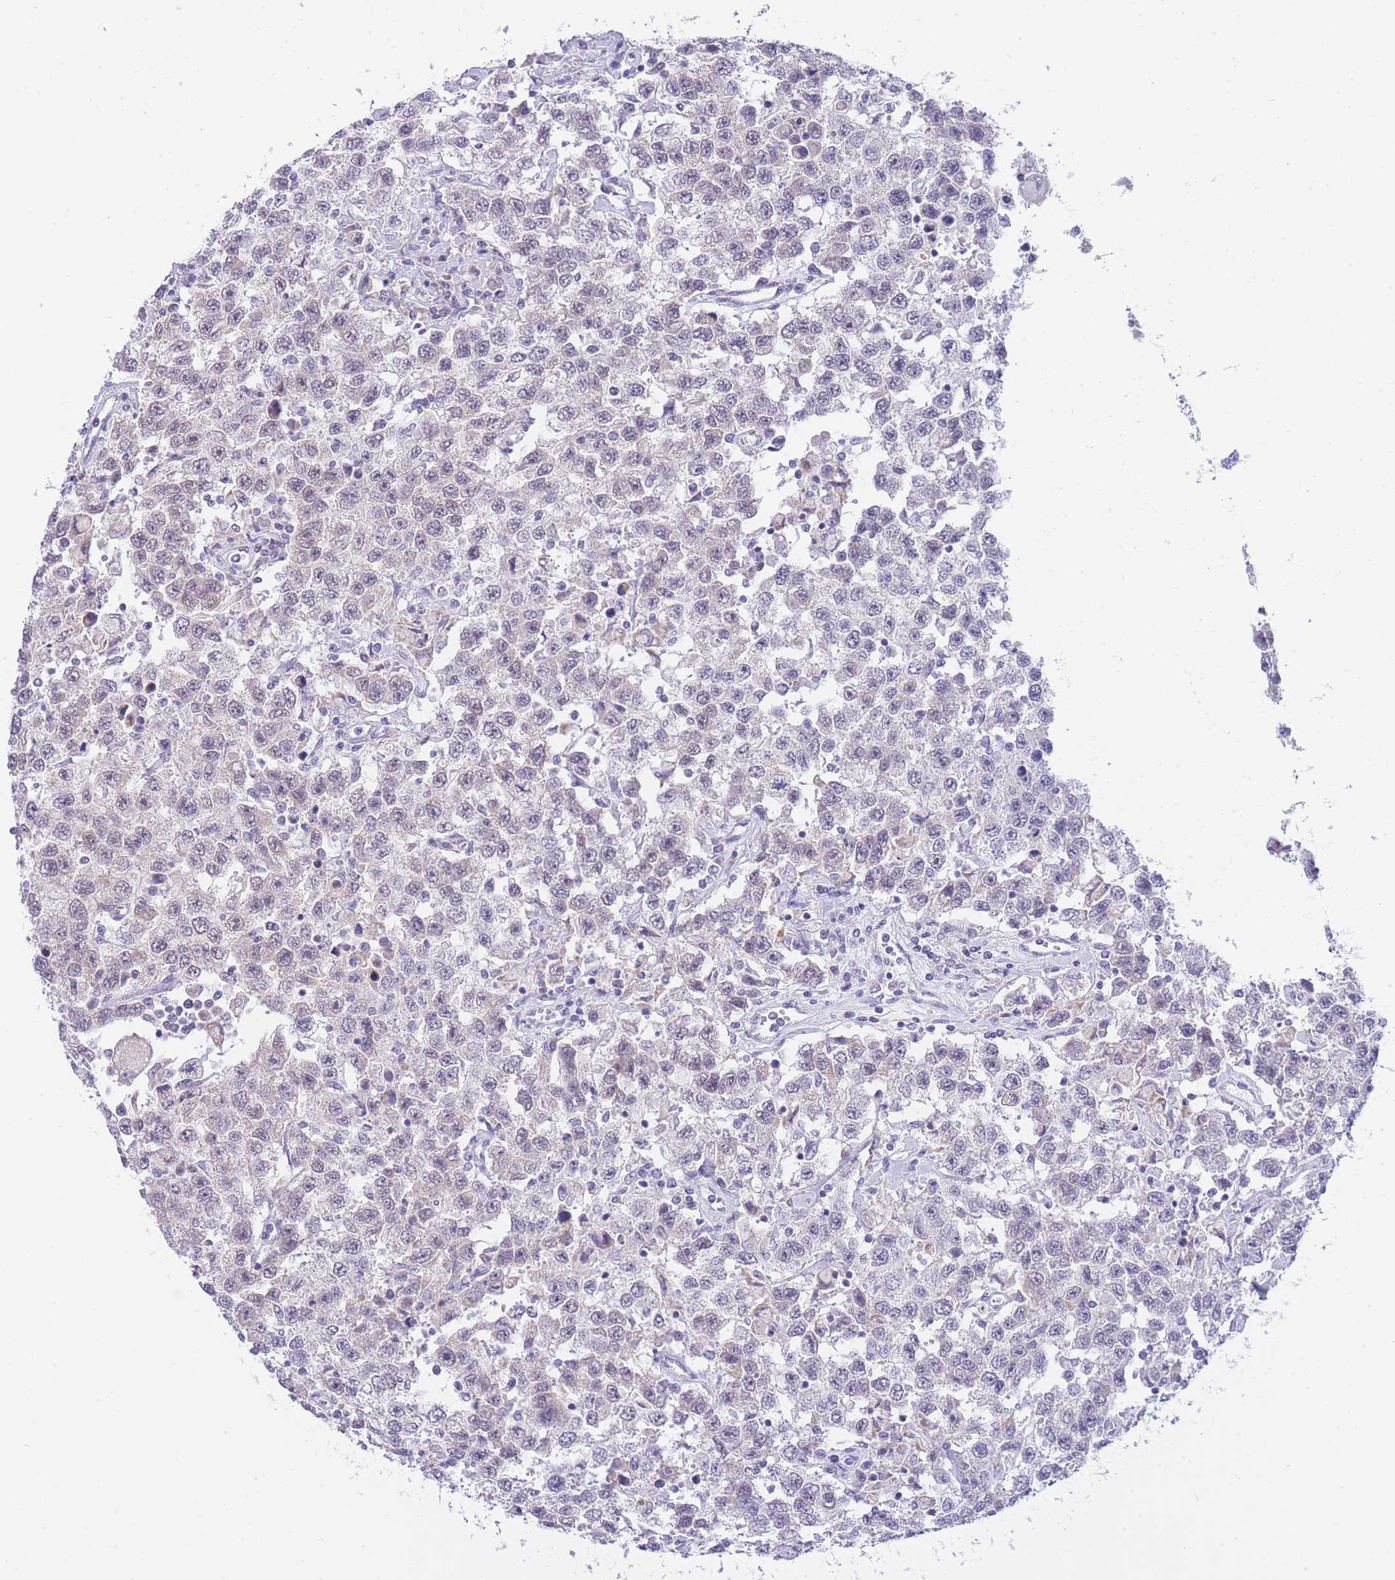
{"staining": {"intensity": "weak", "quantity": "25%-75%", "location": "nuclear"}, "tissue": "testis cancer", "cell_type": "Tumor cells", "image_type": "cancer", "snomed": [{"axis": "morphology", "description": "Seminoma, NOS"}, {"axis": "topography", "description": "Testis"}], "caption": "This histopathology image shows testis cancer stained with immunohistochemistry (IHC) to label a protein in brown. The nuclear of tumor cells show weak positivity for the protein. Nuclei are counter-stained blue.", "gene": "FRAT2", "patient": {"sex": "male", "age": 41}}